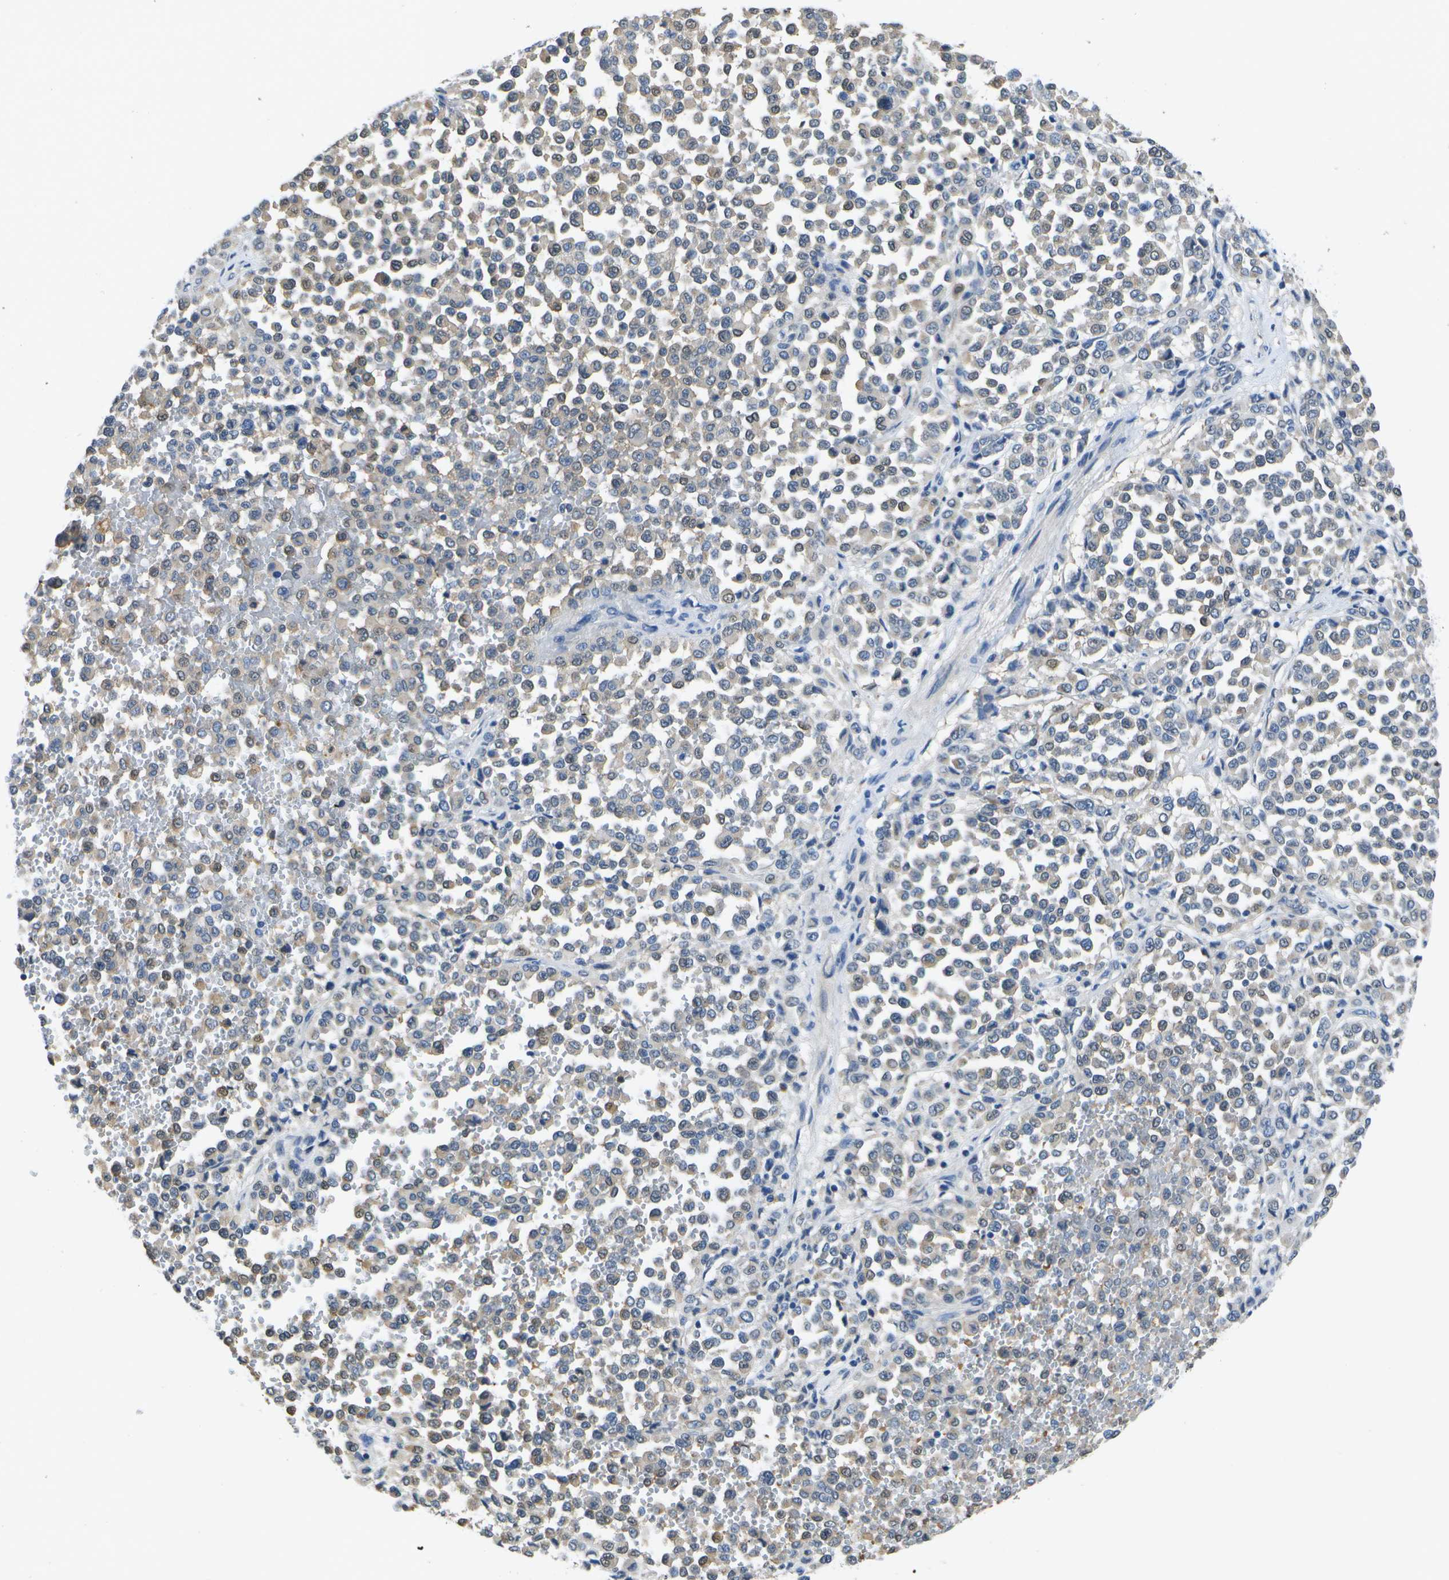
{"staining": {"intensity": "weak", "quantity": "<25%", "location": "cytoplasmic/membranous,nuclear"}, "tissue": "melanoma", "cell_type": "Tumor cells", "image_type": "cancer", "snomed": [{"axis": "morphology", "description": "Malignant melanoma, Metastatic site"}, {"axis": "topography", "description": "Pancreas"}], "caption": "IHC image of neoplastic tissue: human malignant melanoma (metastatic site) stained with DAB reveals no significant protein positivity in tumor cells. (DAB IHC visualized using brightfield microscopy, high magnification).", "gene": "DSE", "patient": {"sex": "female", "age": 30}}